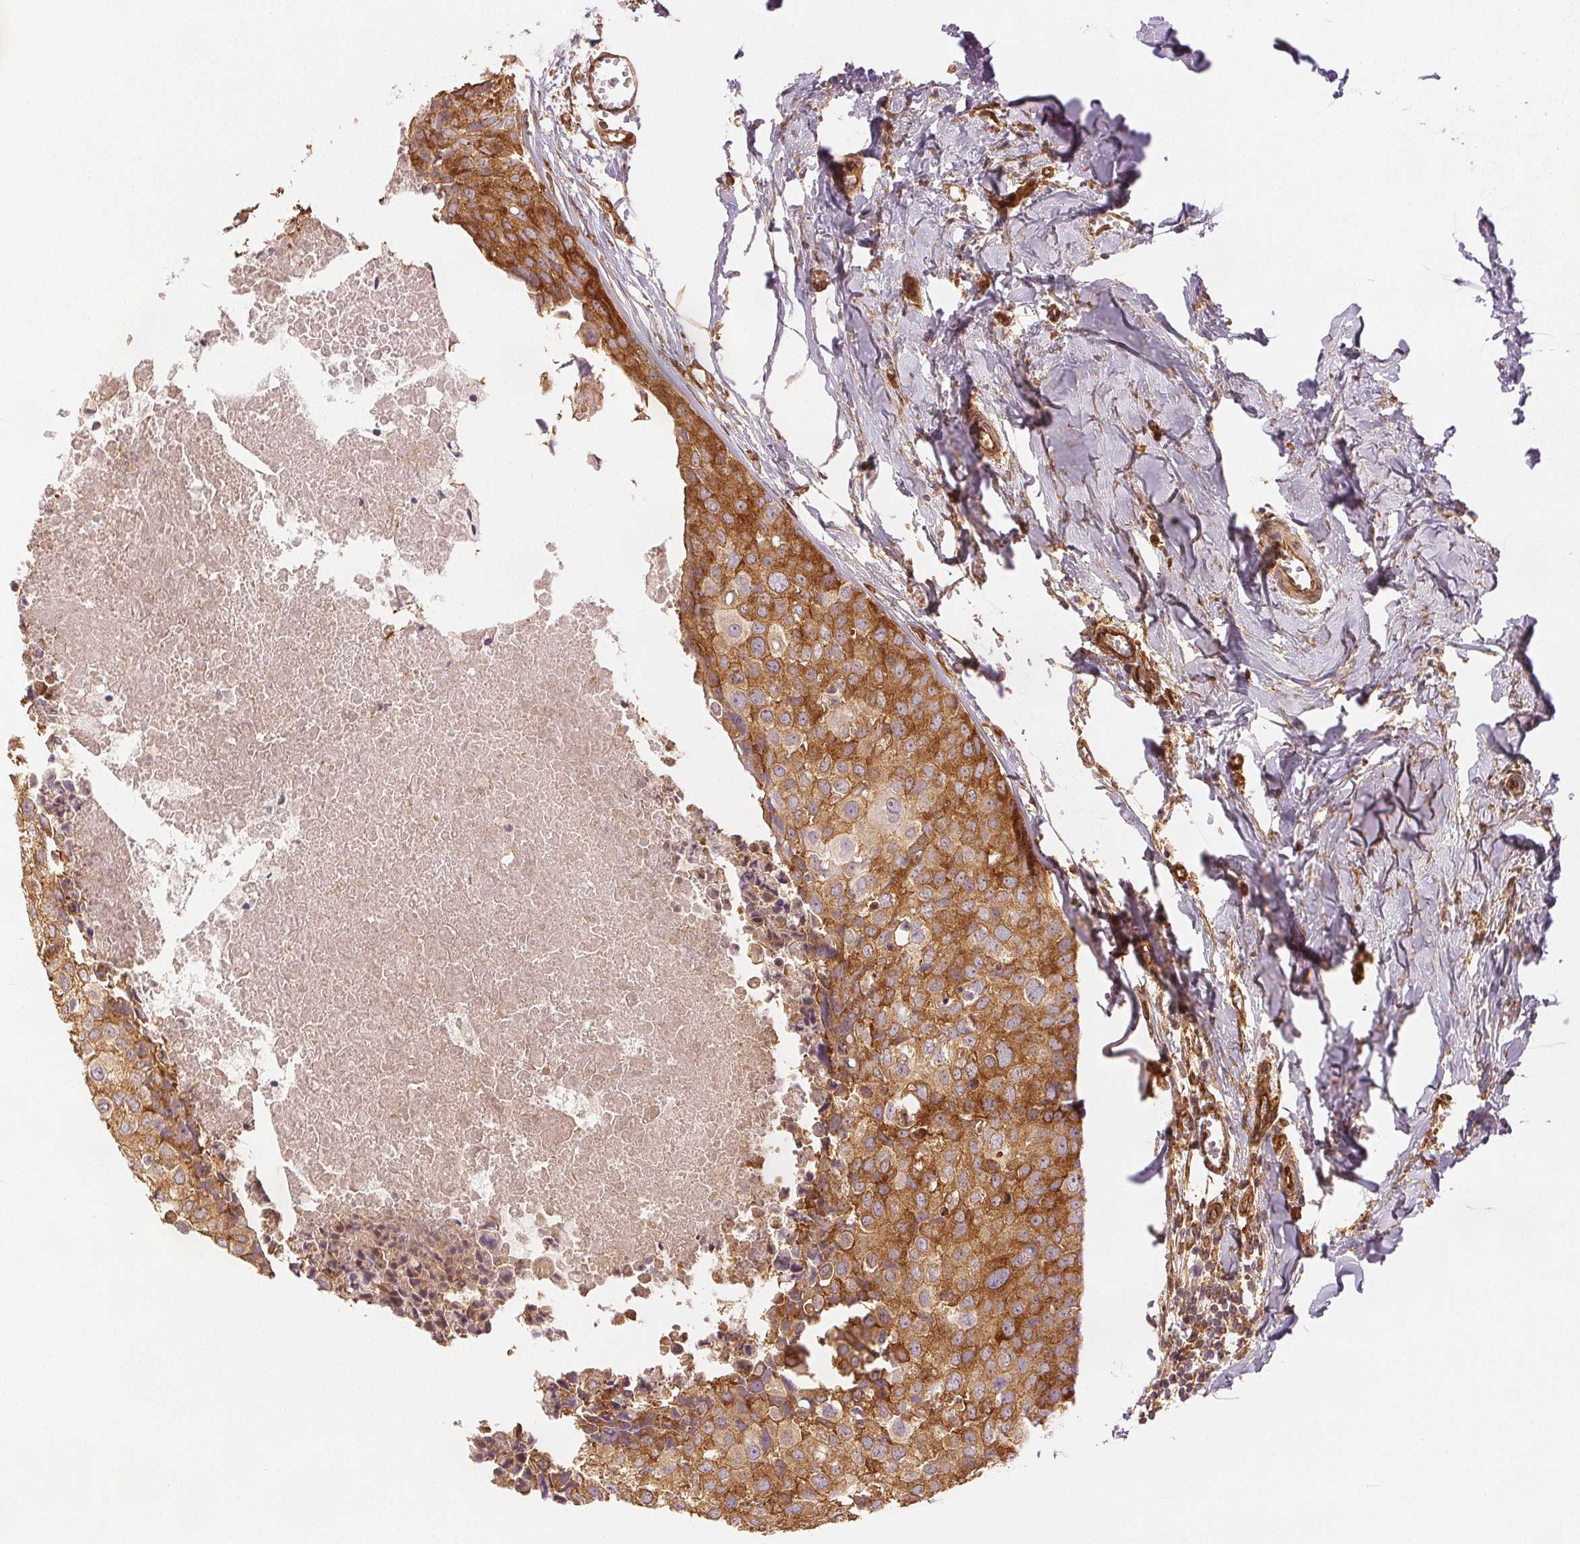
{"staining": {"intensity": "moderate", "quantity": ">75%", "location": "cytoplasmic/membranous"}, "tissue": "breast cancer", "cell_type": "Tumor cells", "image_type": "cancer", "snomed": [{"axis": "morphology", "description": "Duct carcinoma"}, {"axis": "topography", "description": "Breast"}], "caption": "A brown stain labels moderate cytoplasmic/membranous staining of a protein in human breast cancer (intraductal carcinoma) tumor cells.", "gene": "DIAPH2", "patient": {"sex": "female", "age": 38}}